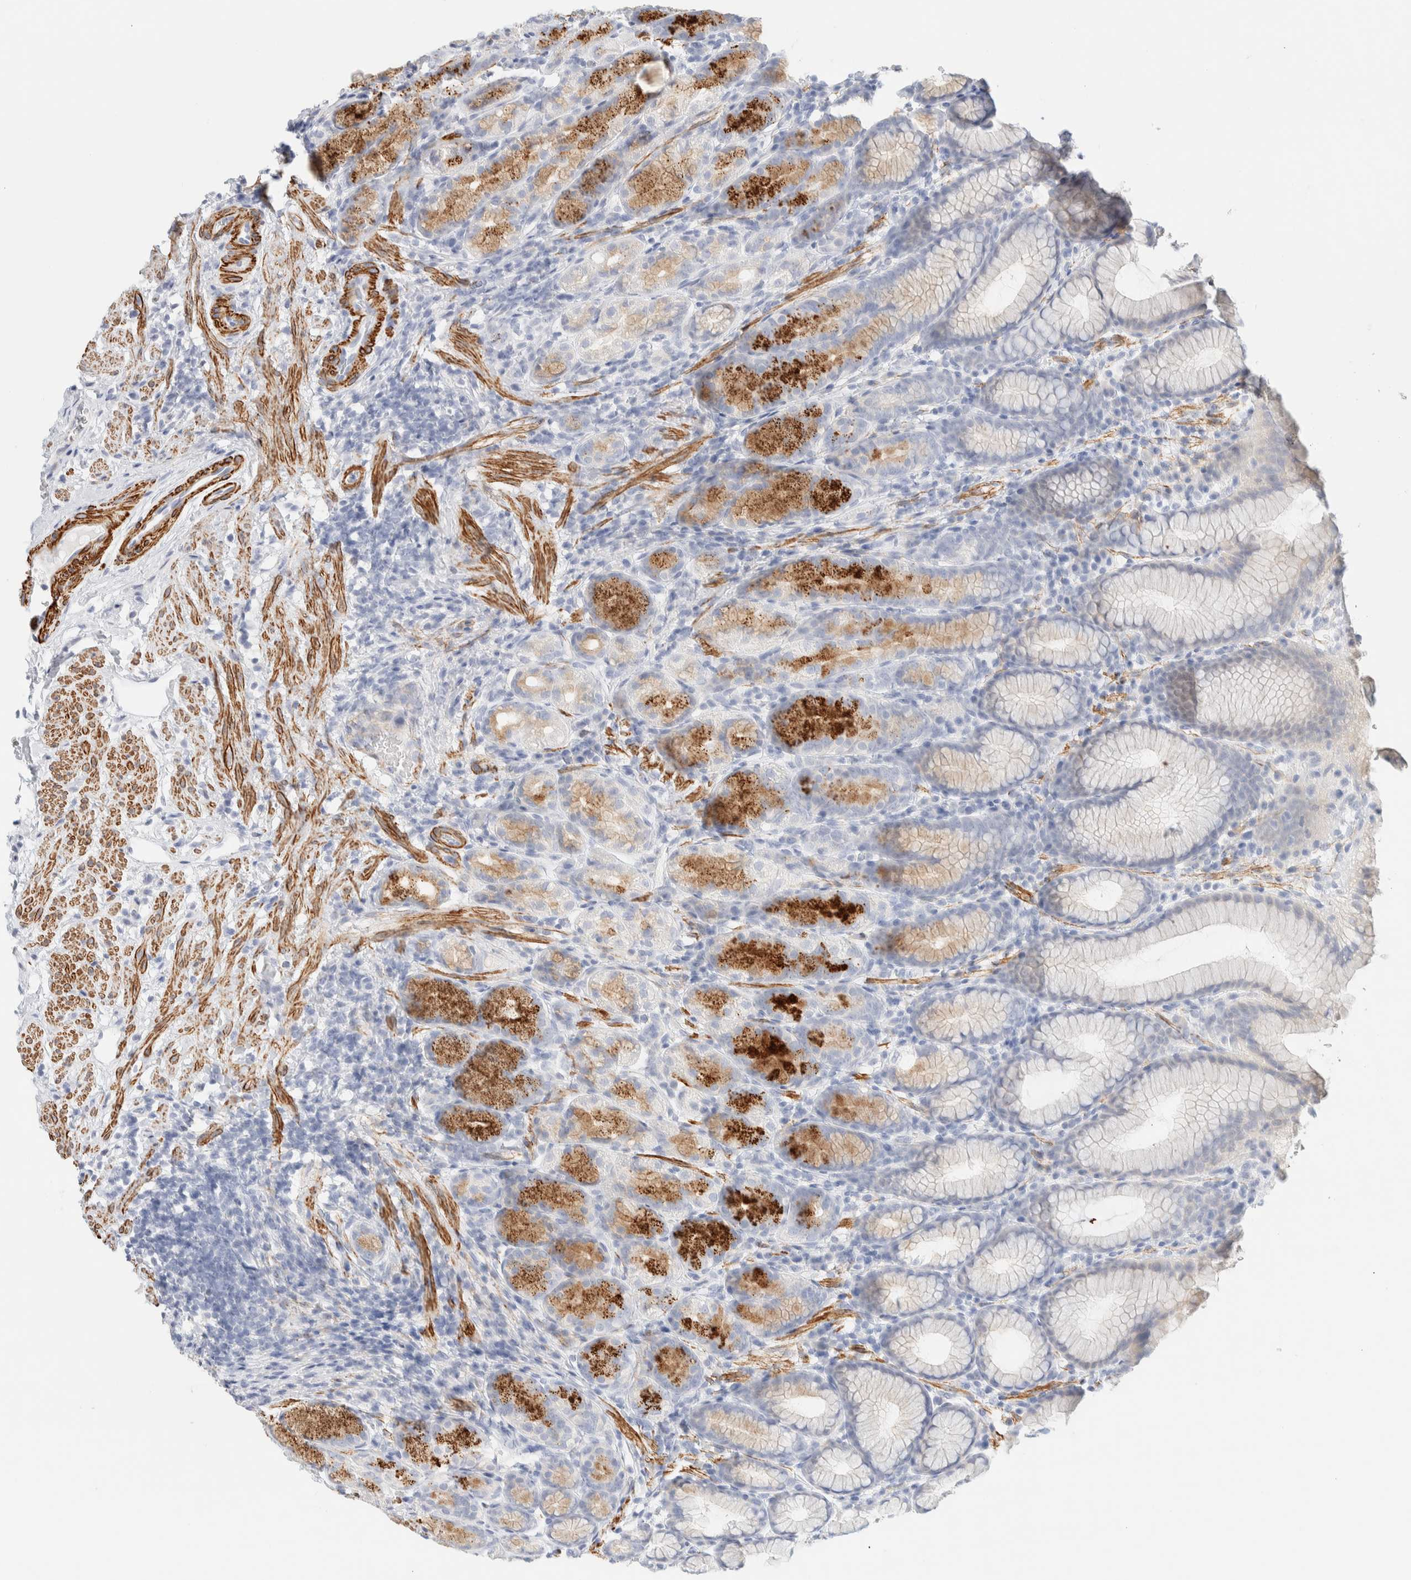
{"staining": {"intensity": "strong", "quantity": "<25%", "location": "cytoplasmic/membranous"}, "tissue": "stomach", "cell_type": "Glandular cells", "image_type": "normal", "snomed": [{"axis": "morphology", "description": "Normal tissue, NOS"}, {"axis": "topography", "description": "Stomach"}], "caption": "DAB (3,3'-diaminobenzidine) immunohistochemical staining of unremarkable human stomach reveals strong cytoplasmic/membranous protein staining in about <25% of glandular cells.", "gene": "AFMID", "patient": {"sex": "male", "age": 42}}